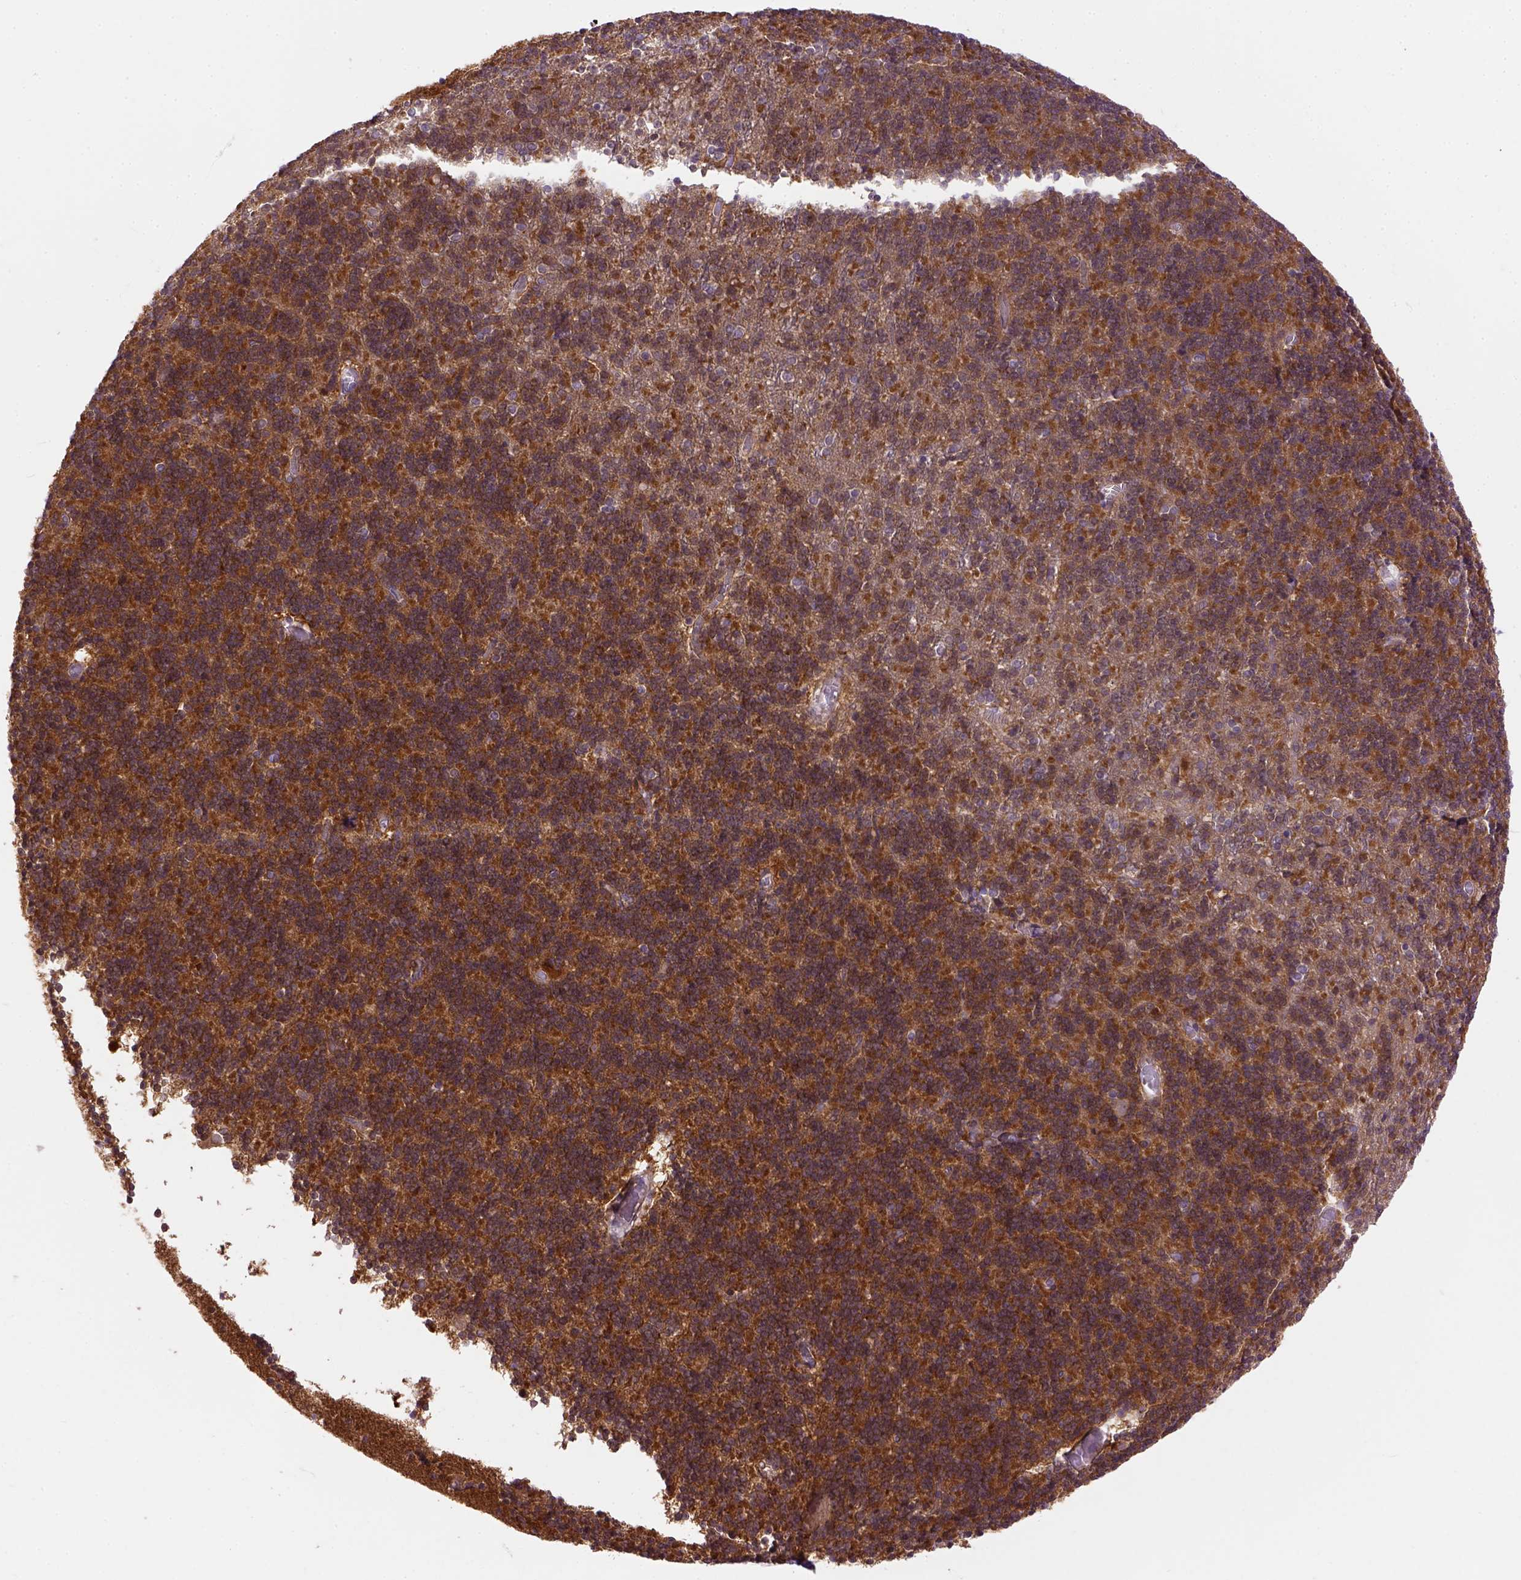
{"staining": {"intensity": "moderate", "quantity": ">75%", "location": "cytoplasmic/membranous"}, "tissue": "cerebellum", "cell_type": "Cells in granular layer", "image_type": "normal", "snomed": [{"axis": "morphology", "description": "Normal tissue, NOS"}, {"axis": "topography", "description": "Cerebellum"}], "caption": "An immunohistochemistry micrograph of benign tissue is shown. Protein staining in brown labels moderate cytoplasmic/membranous positivity in cerebellum within cells in granular layer.", "gene": "KAZN", "patient": {"sex": "male", "age": 70}}